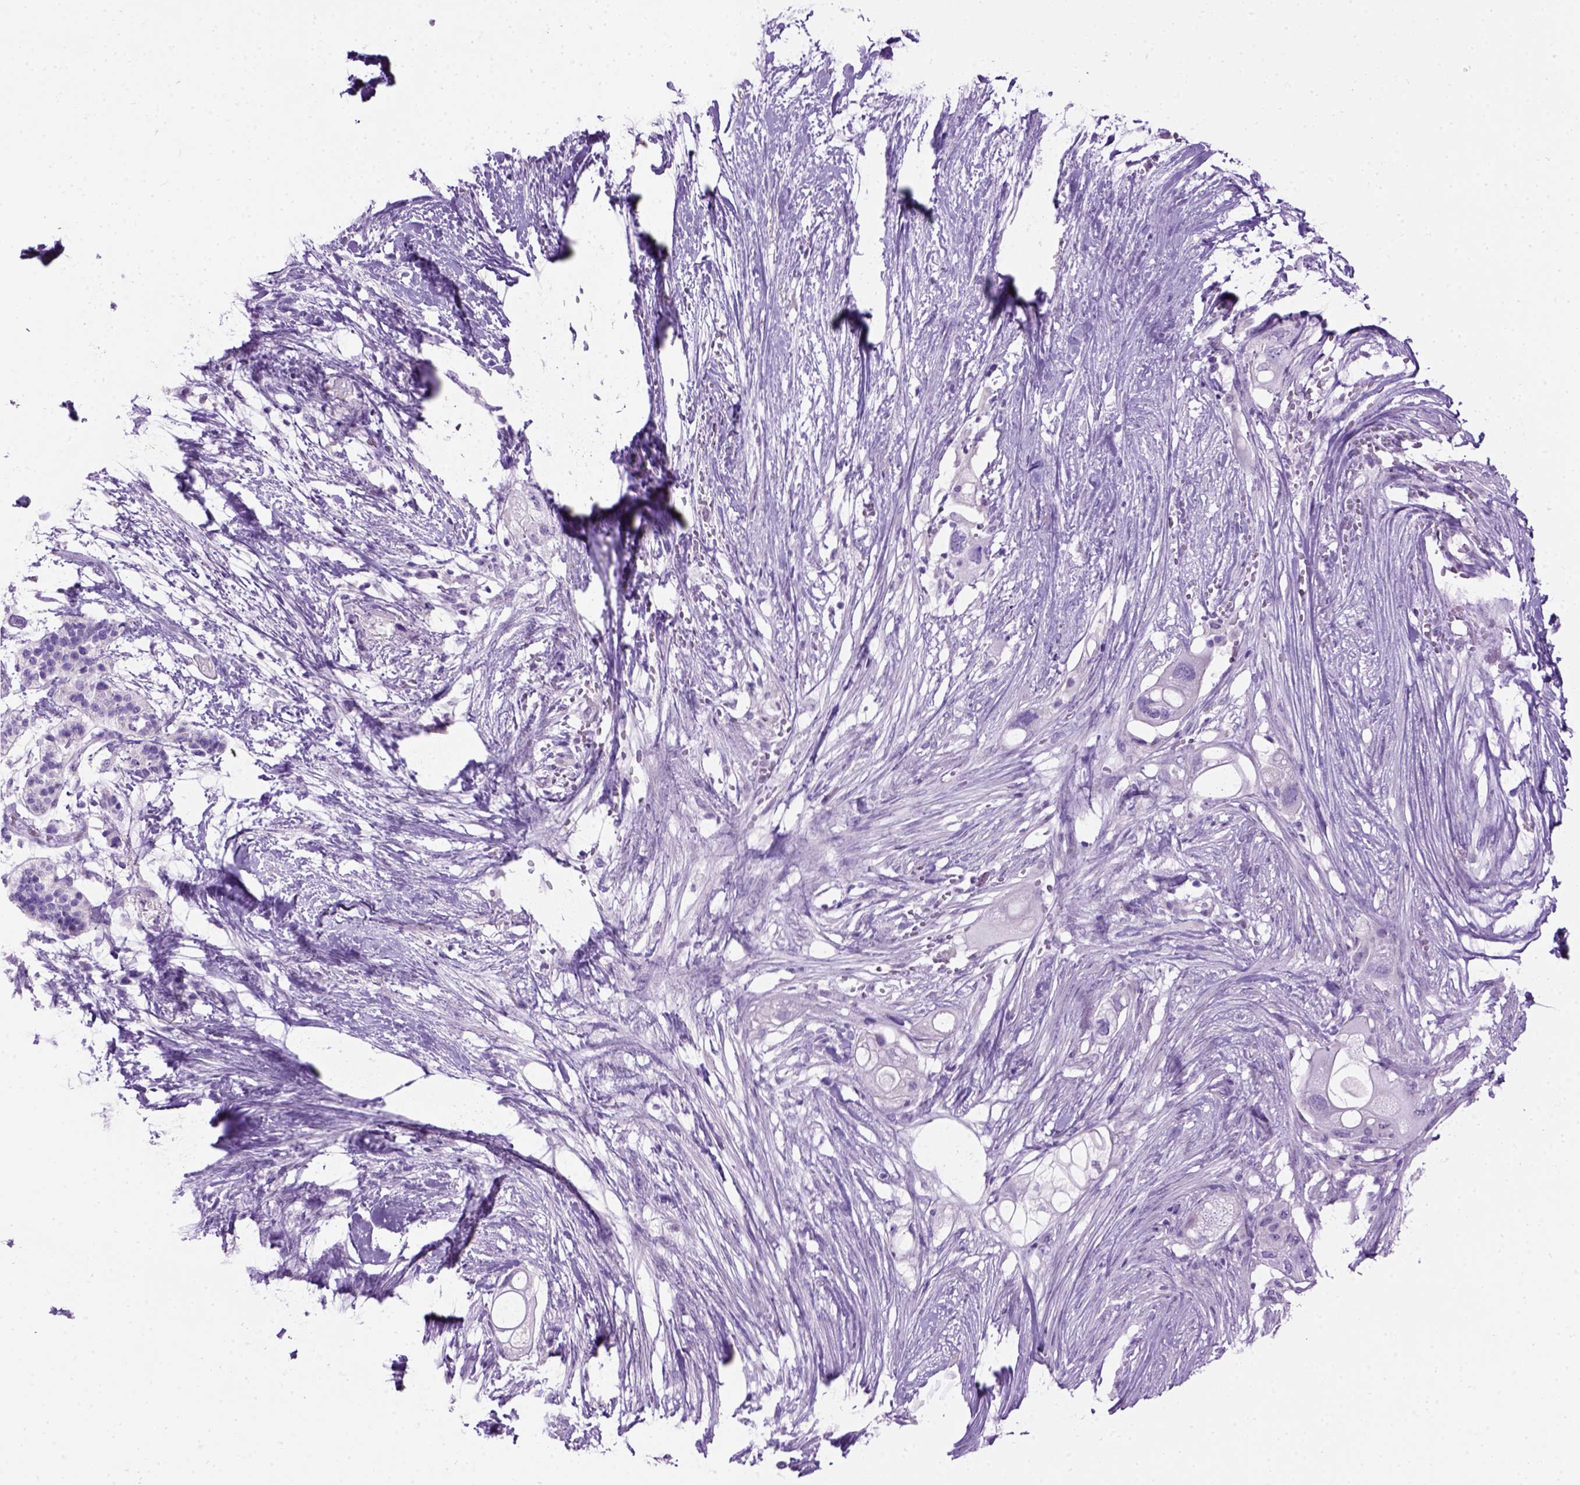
{"staining": {"intensity": "negative", "quantity": "none", "location": "none"}, "tissue": "pancreatic cancer", "cell_type": "Tumor cells", "image_type": "cancer", "snomed": [{"axis": "morphology", "description": "Adenocarcinoma, NOS"}, {"axis": "topography", "description": "Pancreas"}], "caption": "Human adenocarcinoma (pancreatic) stained for a protein using immunohistochemistry (IHC) exhibits no positivity in tumor cells.", "gene": "GABRB2", "patient": {"sex": "female", "age": 72}}